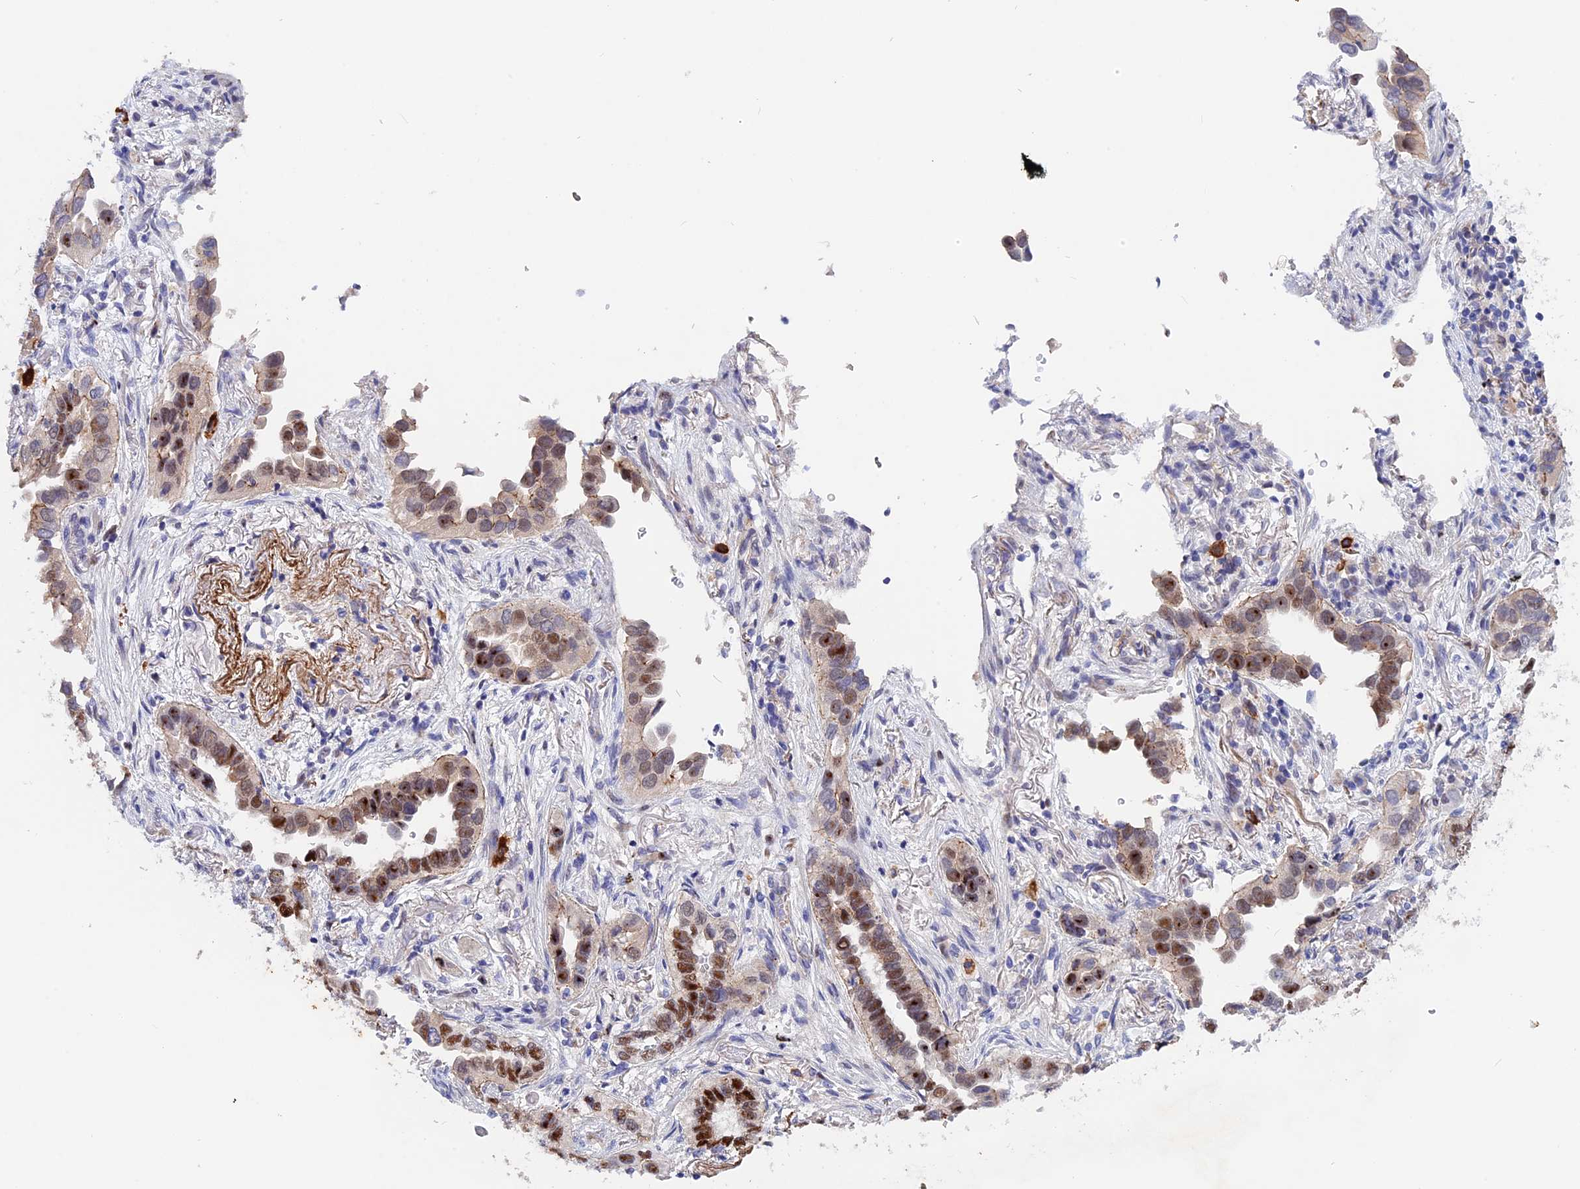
{"staining": {"intensity": "moderate", "quantity": ">75%", "location": "nuclear"}, "tissue": "lung cancer", "cell_type": "Tumor cells", "image_type": "cancer", "snomed": [{"axis": "morphology", "description": "Adenocarcinoma, NOS"}, {"axis": "topography", "description": "Lung"}], "caption": "A brown stain shows moderate nuclear staining of a protein in human lung cancer (adenocarcinoma) tumor cells. Immunohistochemistry stains the protein in brown and the nuclei are stained blue.", "gene": "GK5", "patient": {"sex": "female", "age": 76}}